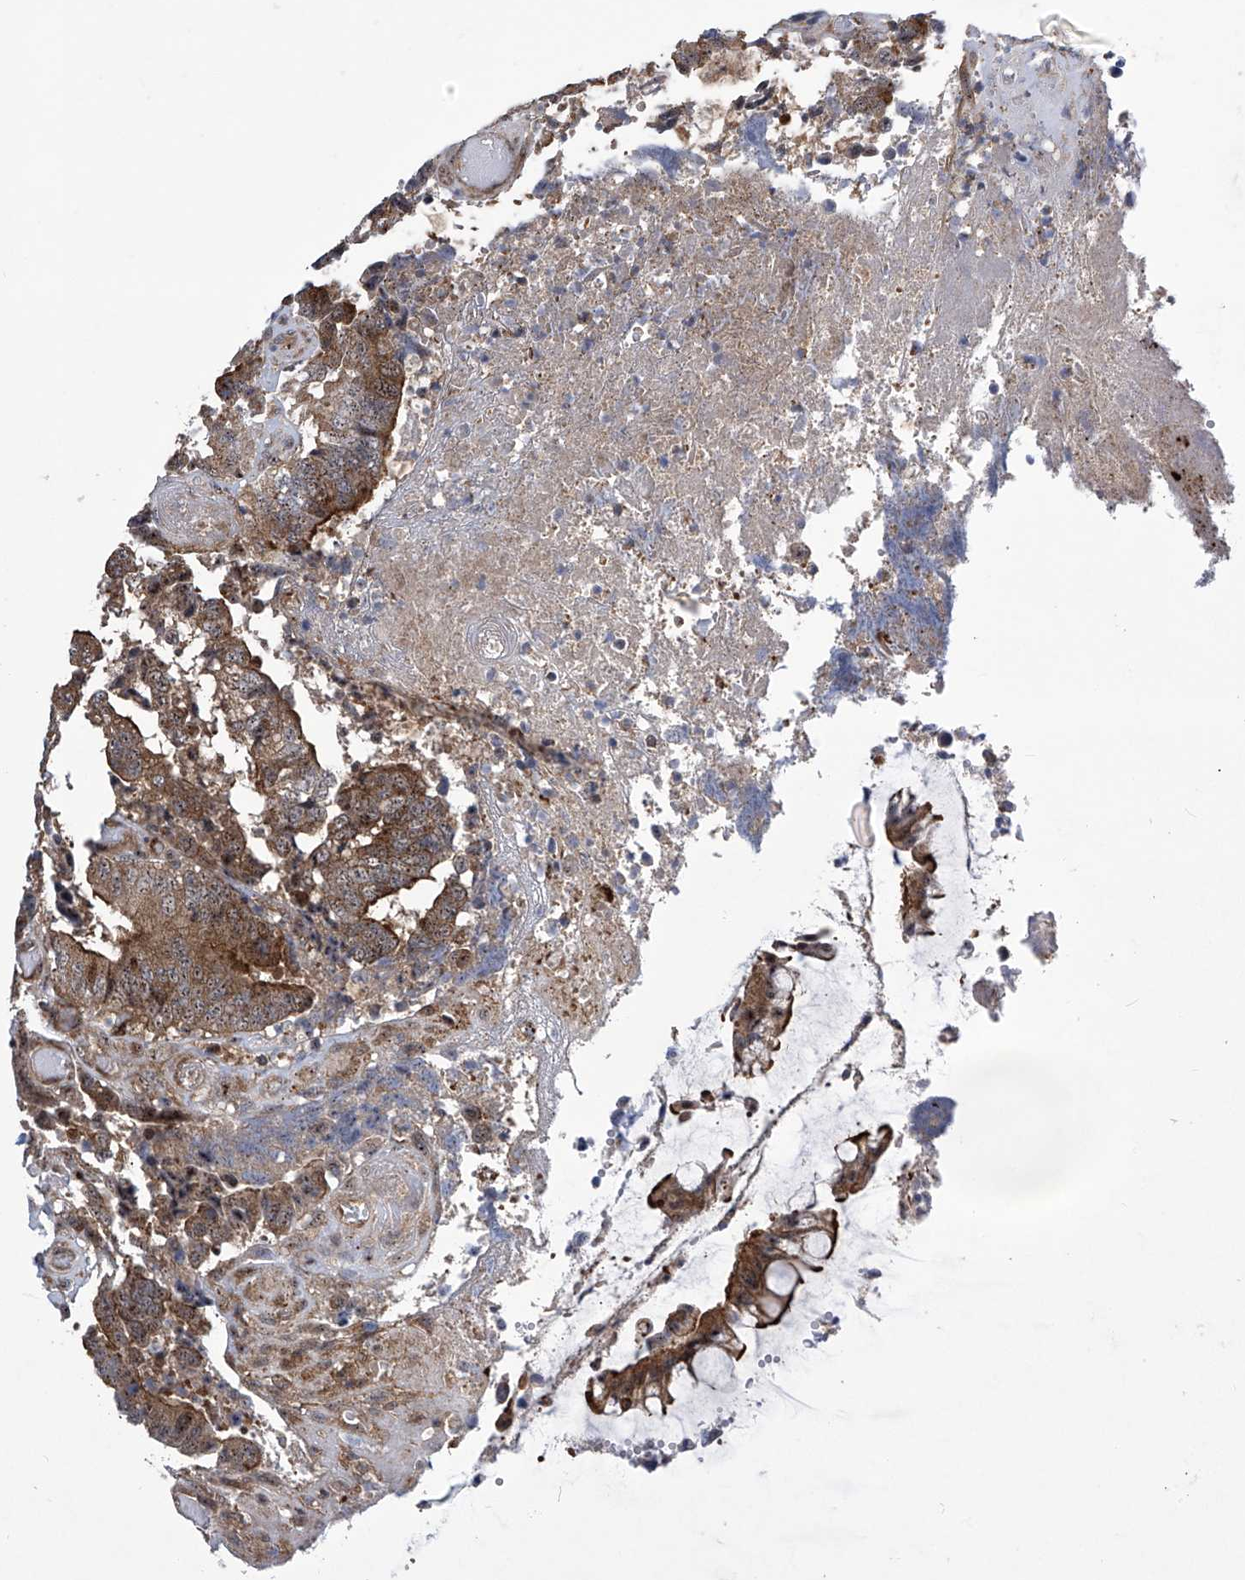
{"staining": {"intensity": "moderate", "quantity": ">75%", "location": "cytoplasmic/membranous"}, "tissue": "colorectal cancer", "cell_type": "Tumor cells", "image_type": "cancer", "snomed": [{"axis": "morphology", "description": "Adenocarcinoma, NOS"}, {"axis": "topography", "description": "Rectum"}], "caption": "Immunohistochemical staining of human colorectal cancer exhibits medium levels of moderate cytoplasmic/membranous expression in approximately >75% of tumor cells.", "gene": "CISH", "patient": {"sex": "male", "age": 72}}